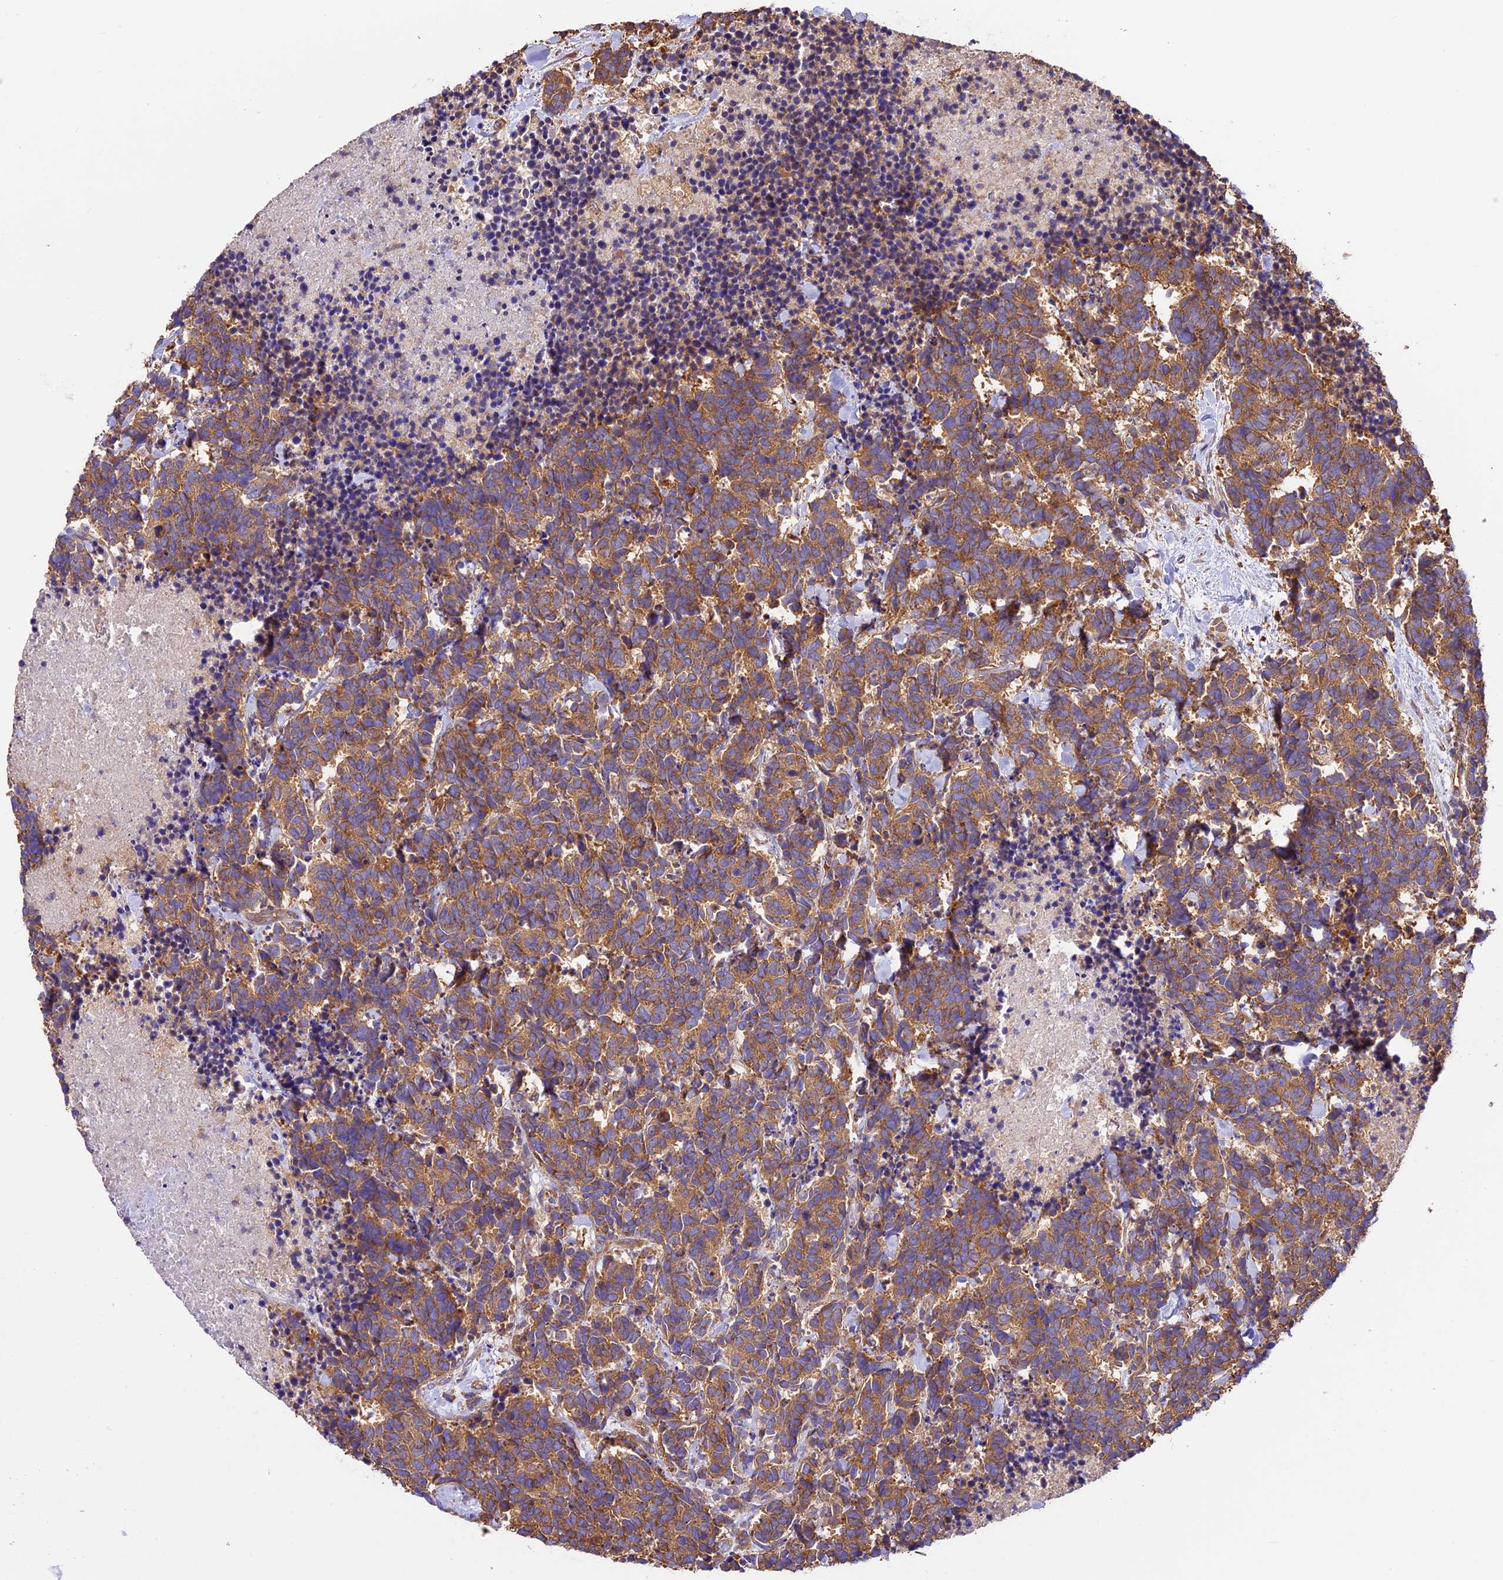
{"staining": {"intensity": "moderate", "quantity": ">75%", "location": "cytoplasmic/membranous"}, "tissue": "carcinoid", "cell_type": "Tumor cells", "image_type": "cancer", "snomed": [{"axis": "morphology", "description": "Carcinoma, NOS"}, {"axis": "morphology", "description": "Carcinoid, malignant, NOS"}, {"axis": "topography", "description": "Prostate"}], "caption": "Immunohistochemical staining of human carcinoid displays medium levels of moderate cytoplasmic/membranous expression in about >75% of tumor cells. (DAB IHC, brown staining for protein, blue staining for nuclei).", "gene": "KARS1", "patient": {"sex": "male", "age": 57}}